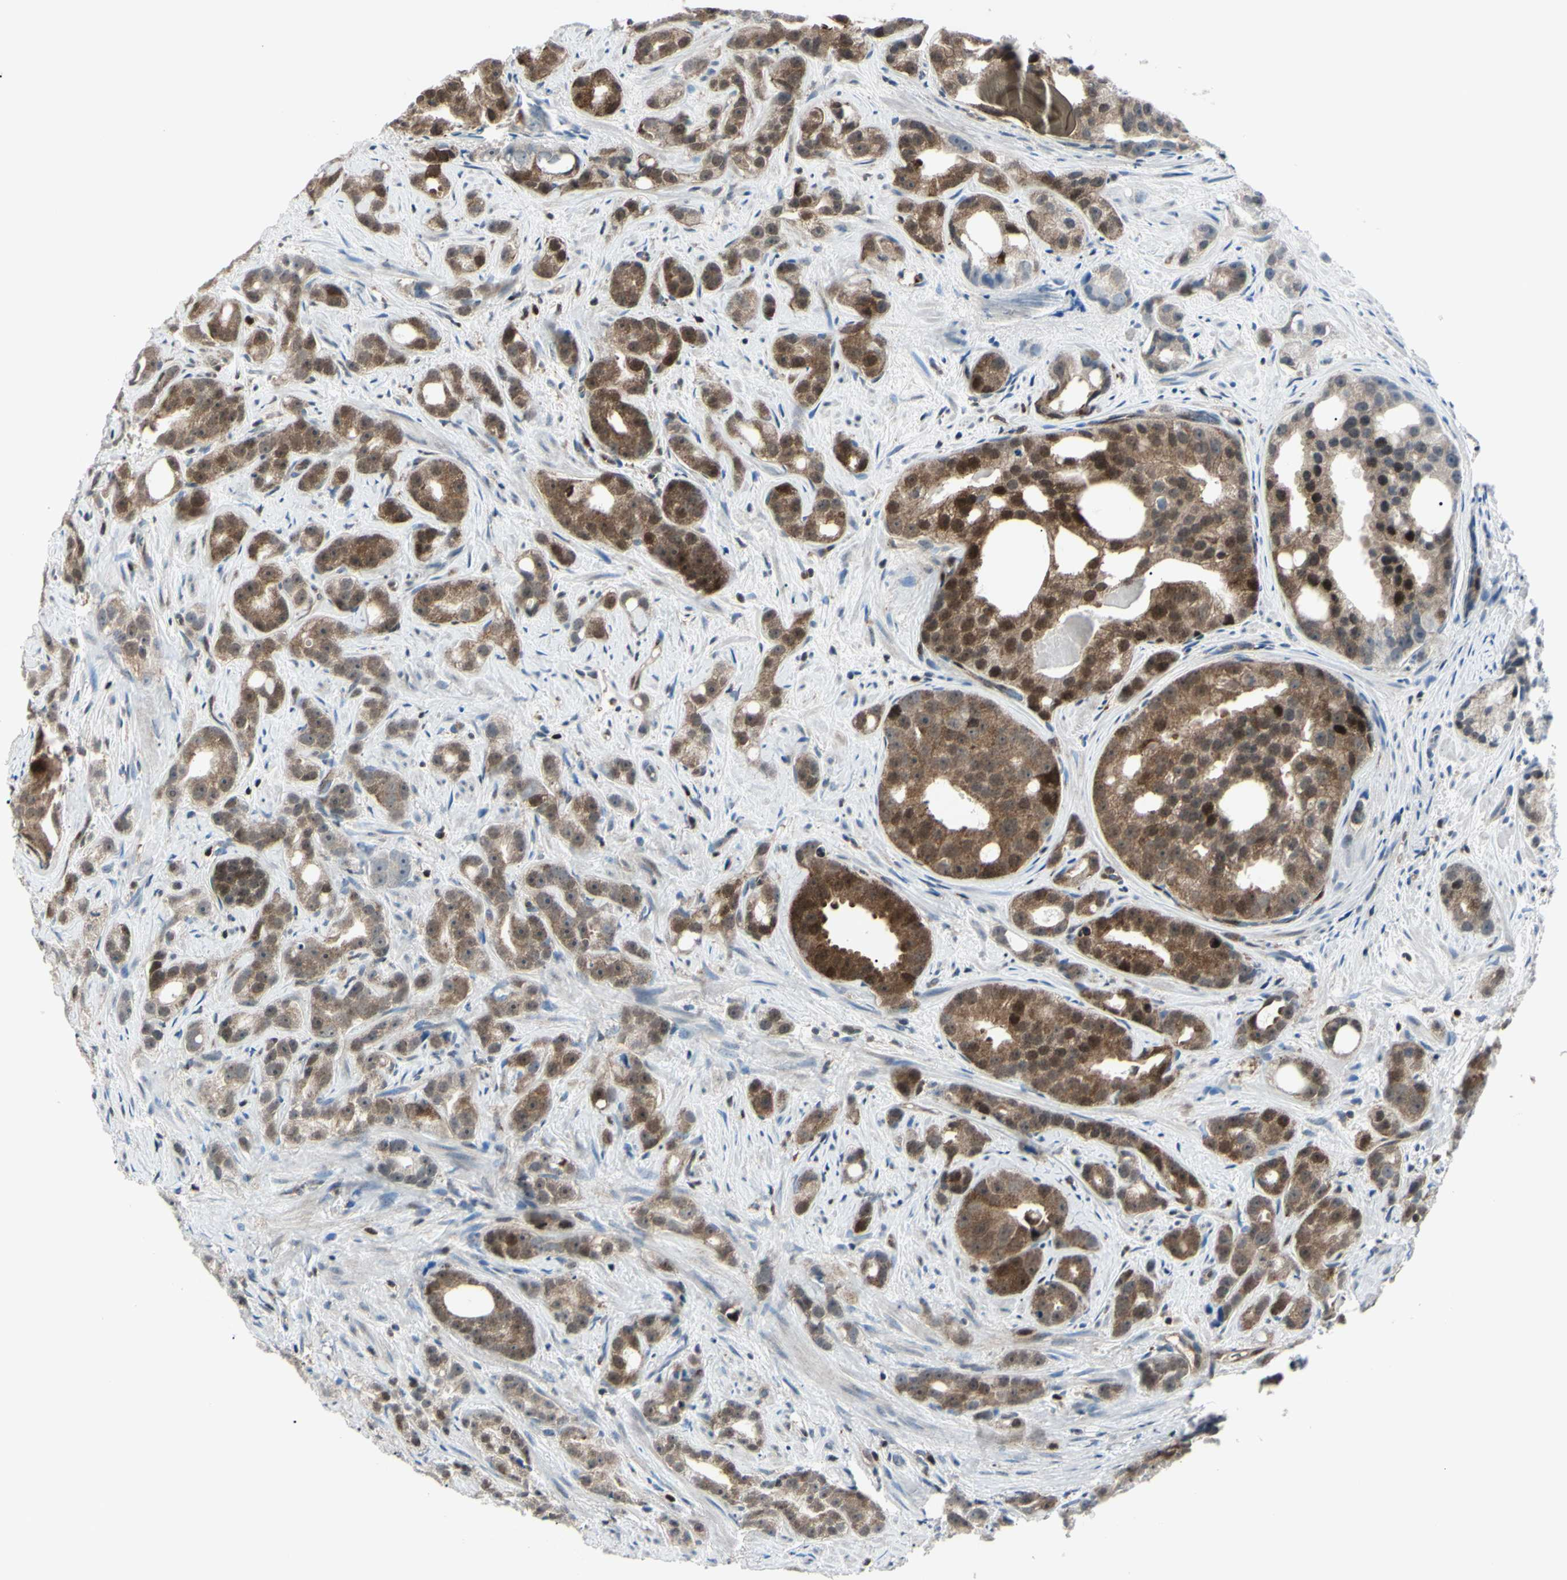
{"staining": {"intensity": "moderate", "quantity": "25%-75%", "location": "cytoplasmic/membranous,nuclear"}, "tissue": "prostate cancer", "cell_type": "Tumor cells", "image_type": "cancer", "snomed": [{"axis": "morphology", "description": "Adenocarcinoma, Low grade"}, {"axis": "topography", "description": "Prostate"}], "caption": "This is a histology image of immunohistochemistry staining of prostate adenocarcinoma (low-grade), which shows moderate positivity in the cytoplasmic/membranous and nuclear of tumor cells.", "gene": "PGK1", "patient": {"sex": "male", "age": 89}}